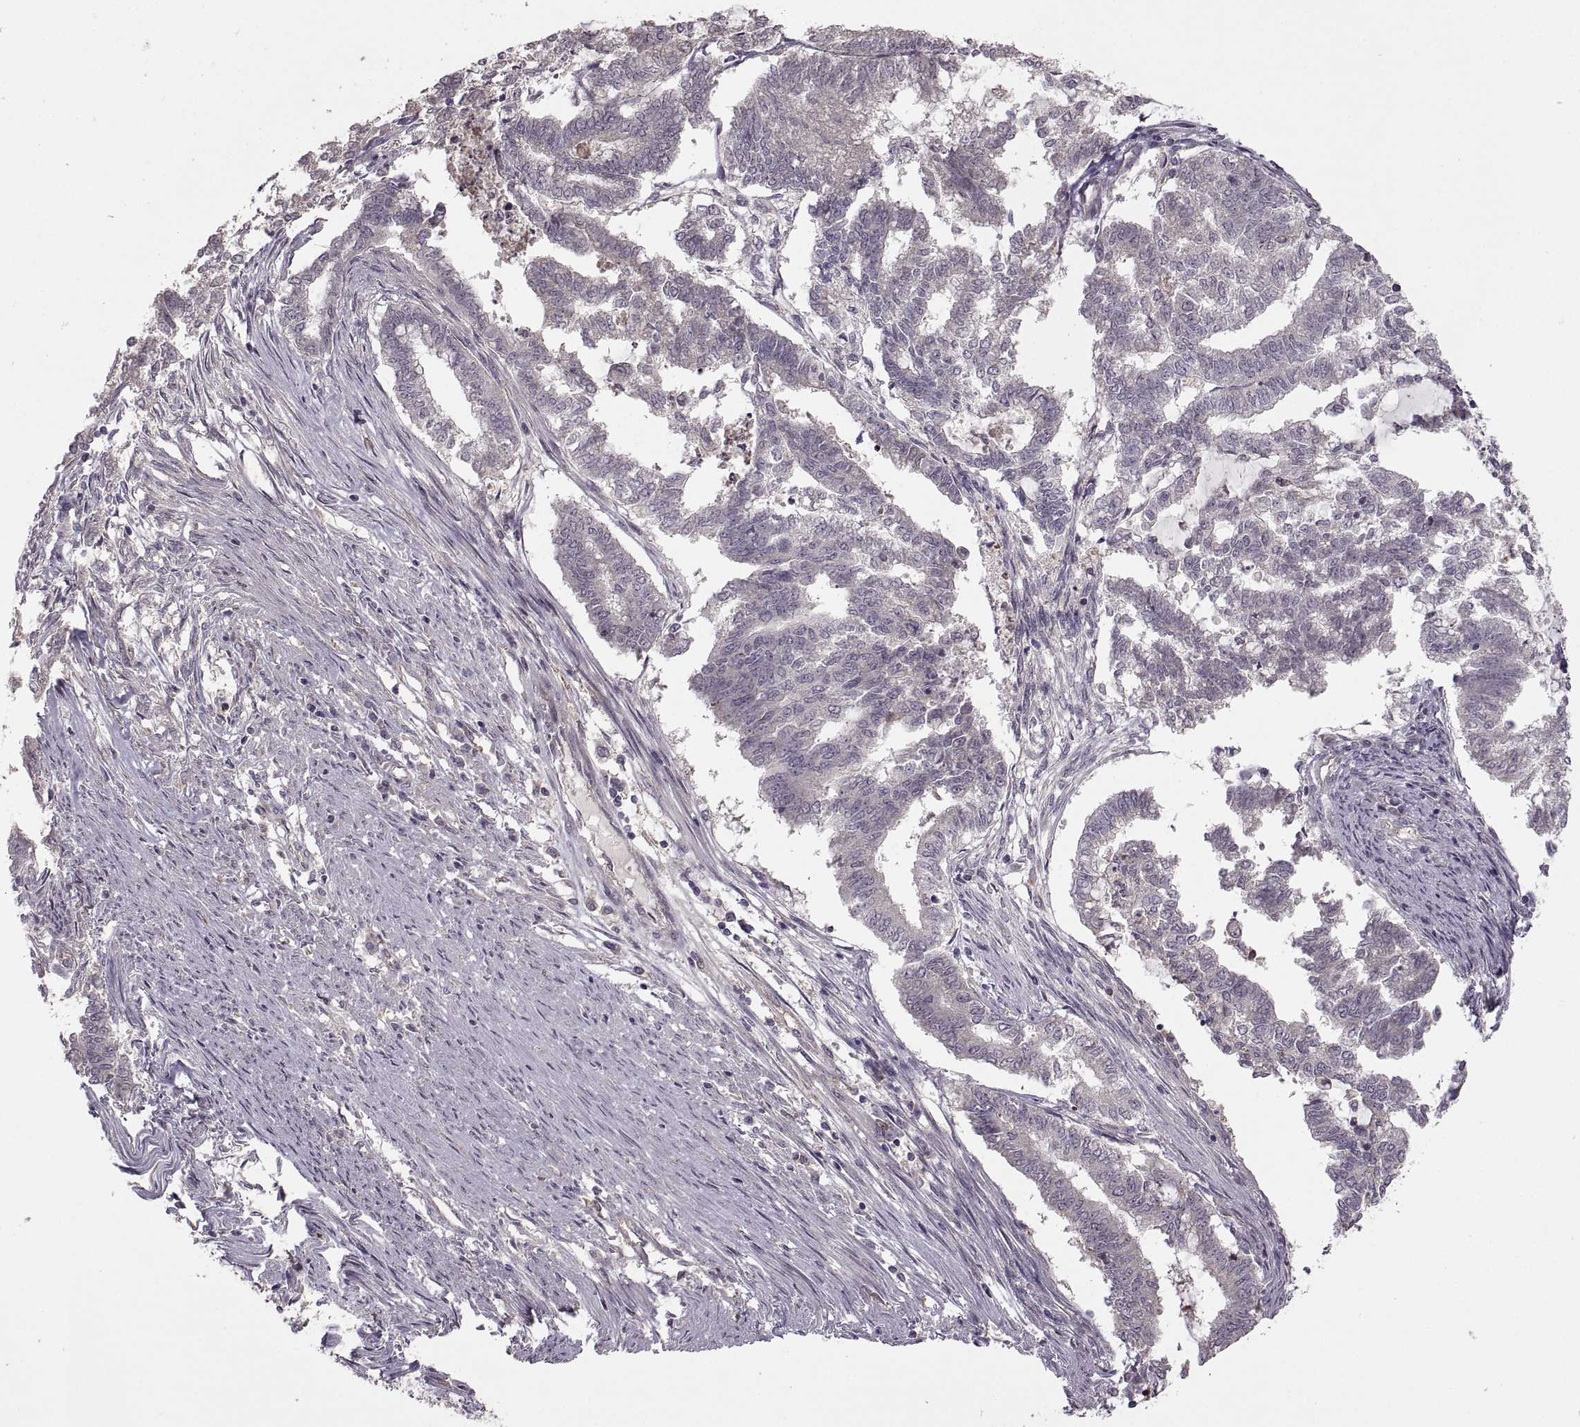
{"staining": {"intensity": "negative", "quantity": "none", "location": "none"}, "tissue": "endometrial cancer", "cell_type": "Tumor cells", "image_type": "cancer", "snomed": [{"axis": "morphology", "description": "Adenocarcinoma, NOS"}, {"axis": "topography", "description": "Endometrium"}], "caption": "This is a micrograph of IHC staining of endometrial cancer, which shows no expression in tumor cells.", "gene": "PIERCE1", "patient": {"sex": "female", "age": 79}}